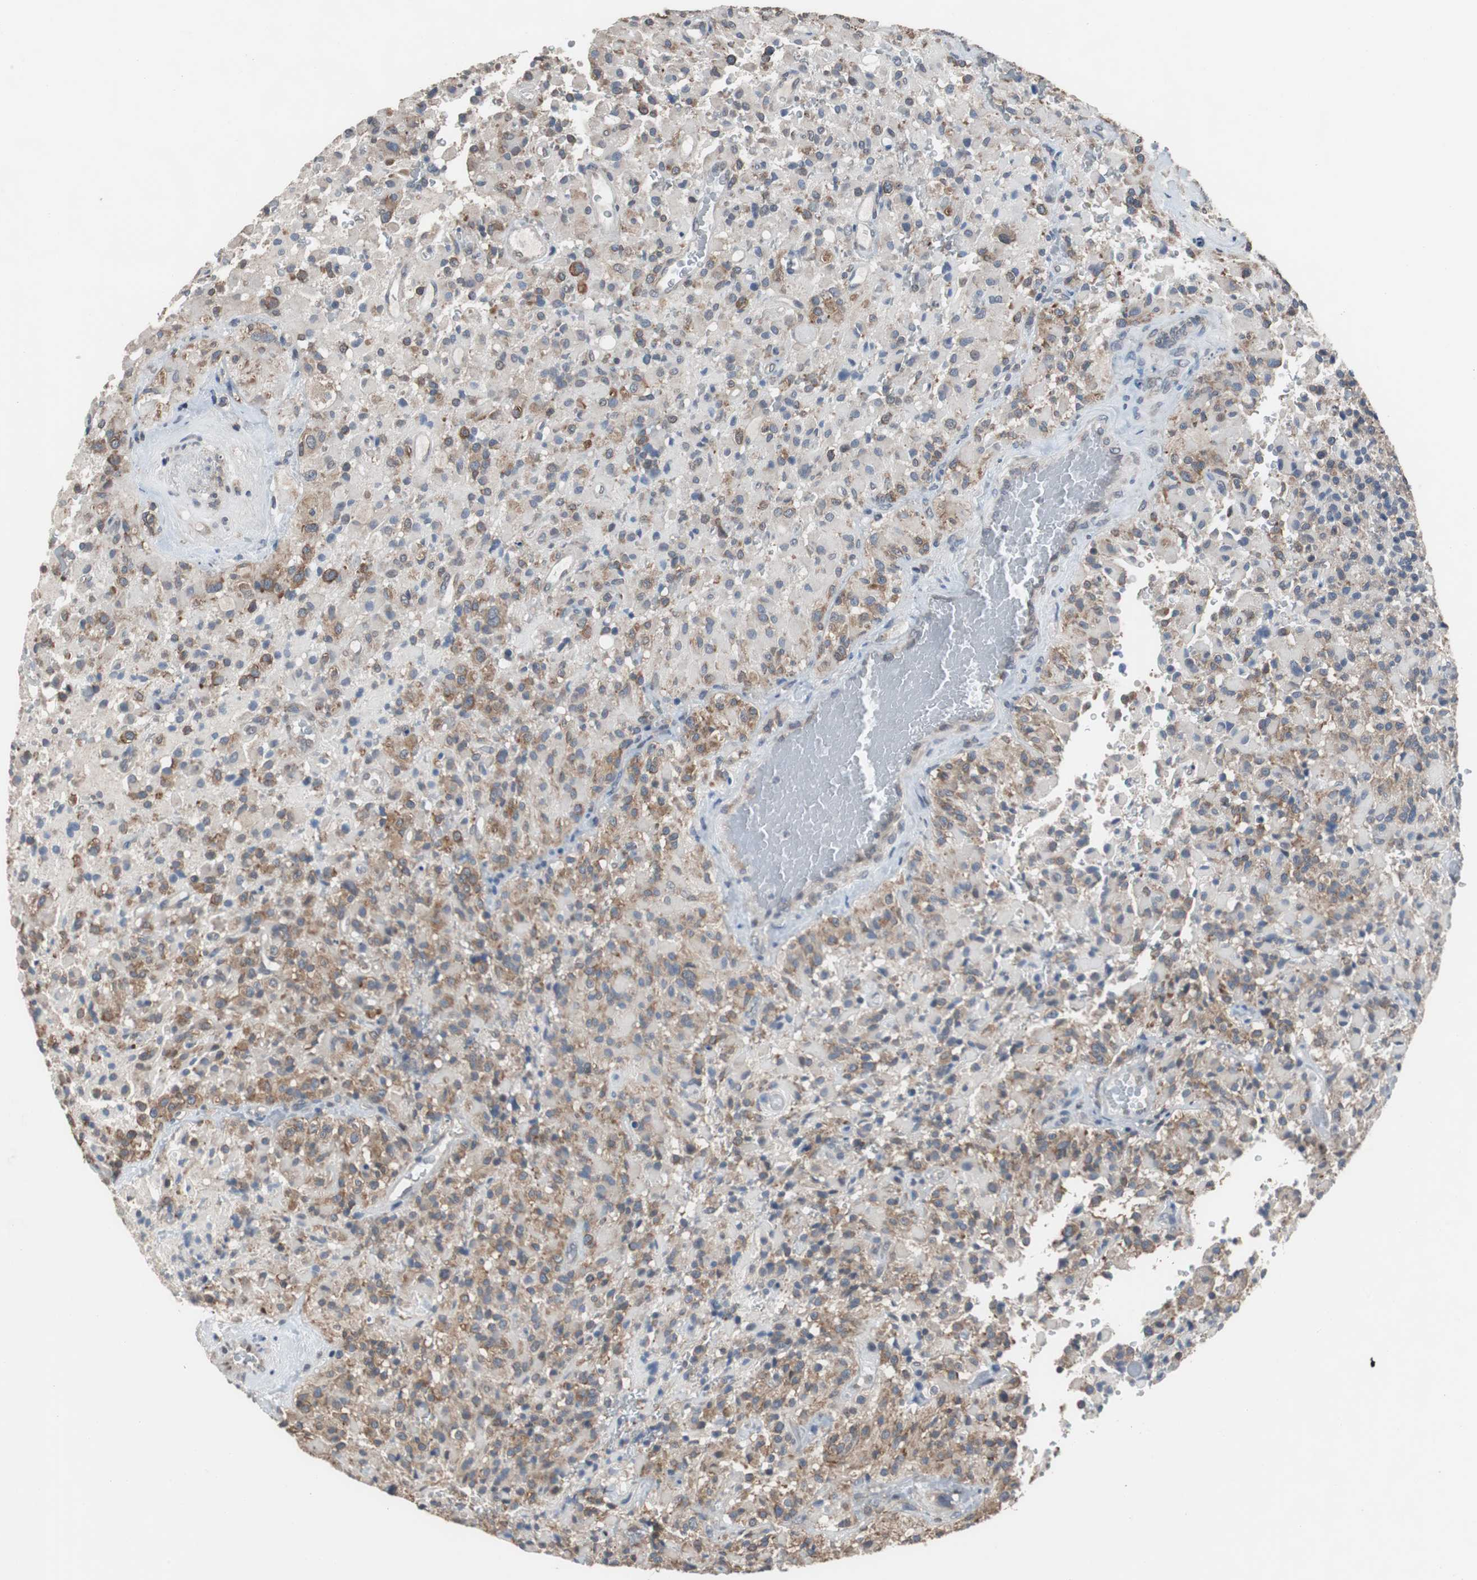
{"staining": {"intensity": "moderate", "quantity": ">75%", "location": "cytoplasmic/membranous"}, "tissue": "glioma", "cell_type": "Tumor cells", "image_type": "cancer", "snomed": [{"axis": "morphology", "description": "Glioma, malignant, High grade"}, {"axis": "topography", "description": "Brain"}], "caption": "This is an image of immunohistochemistry (IHC) staining of high-grade glioma (malignant), which shows moderate expression in the cytoplasmic/membranous of tumor cells.", "gene": "USP10", "patient": {"sex": "male", "age": 71}}